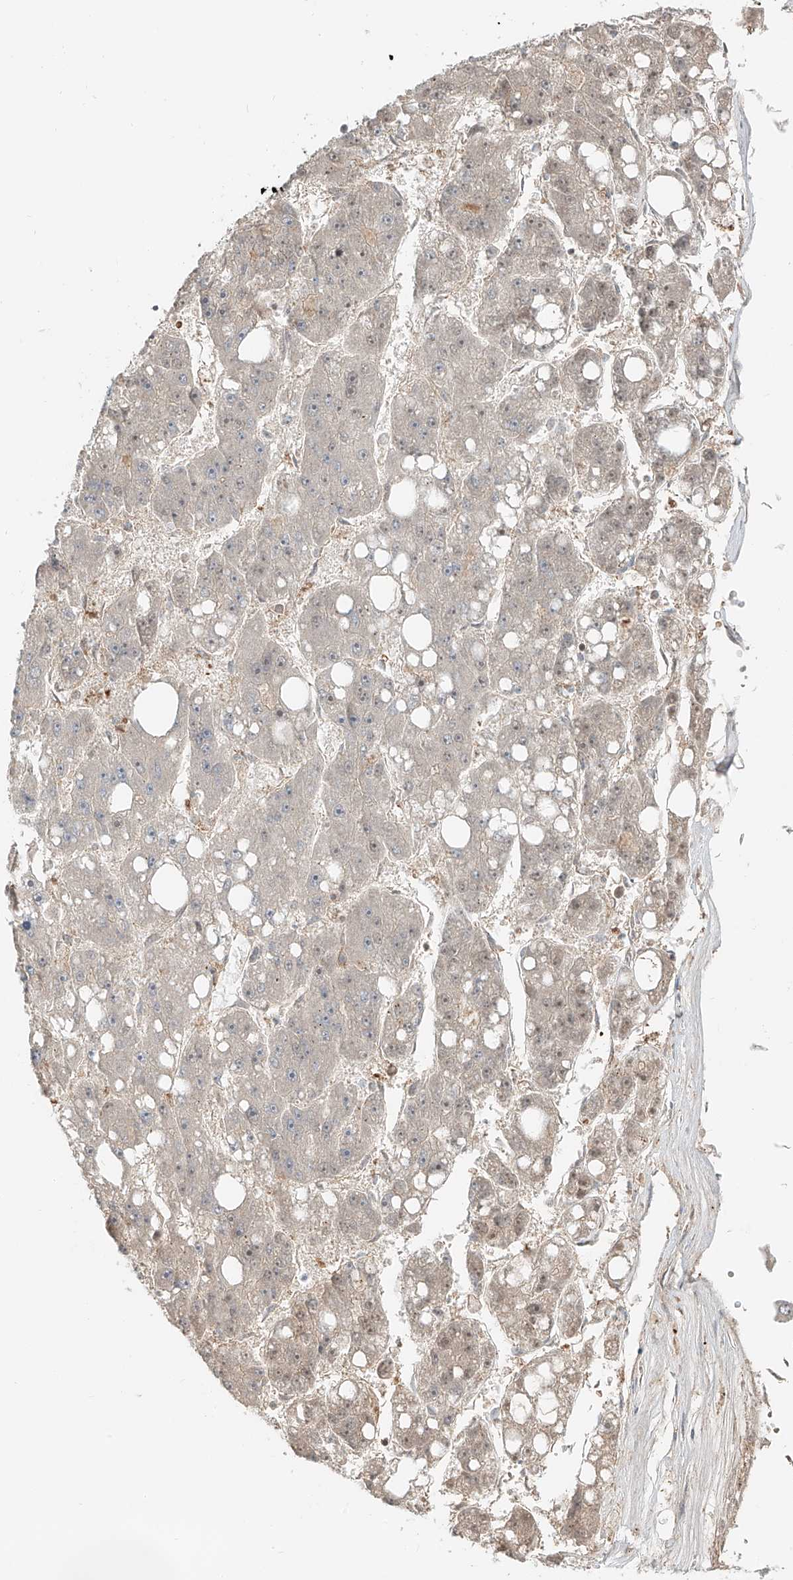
{"staining": {"intensity": "negative", "quantity": "none", "location": "none"}, "tissue": "liver cancer", "cell_type": "Tumor cells", "image_type": "cancer", "snomed": [{"axis": "morphology", "description": "Carcinoma, Hepatocellular, NOS"}, {"axis": "topography", "description": "Liver"}], "caption": "Image shows no protein expression in tumor cells of liver cancer (hepatocellular carcinoma) tissue.", "gene": "CEP162", "patient": {"sex": "female", "age": 61}}